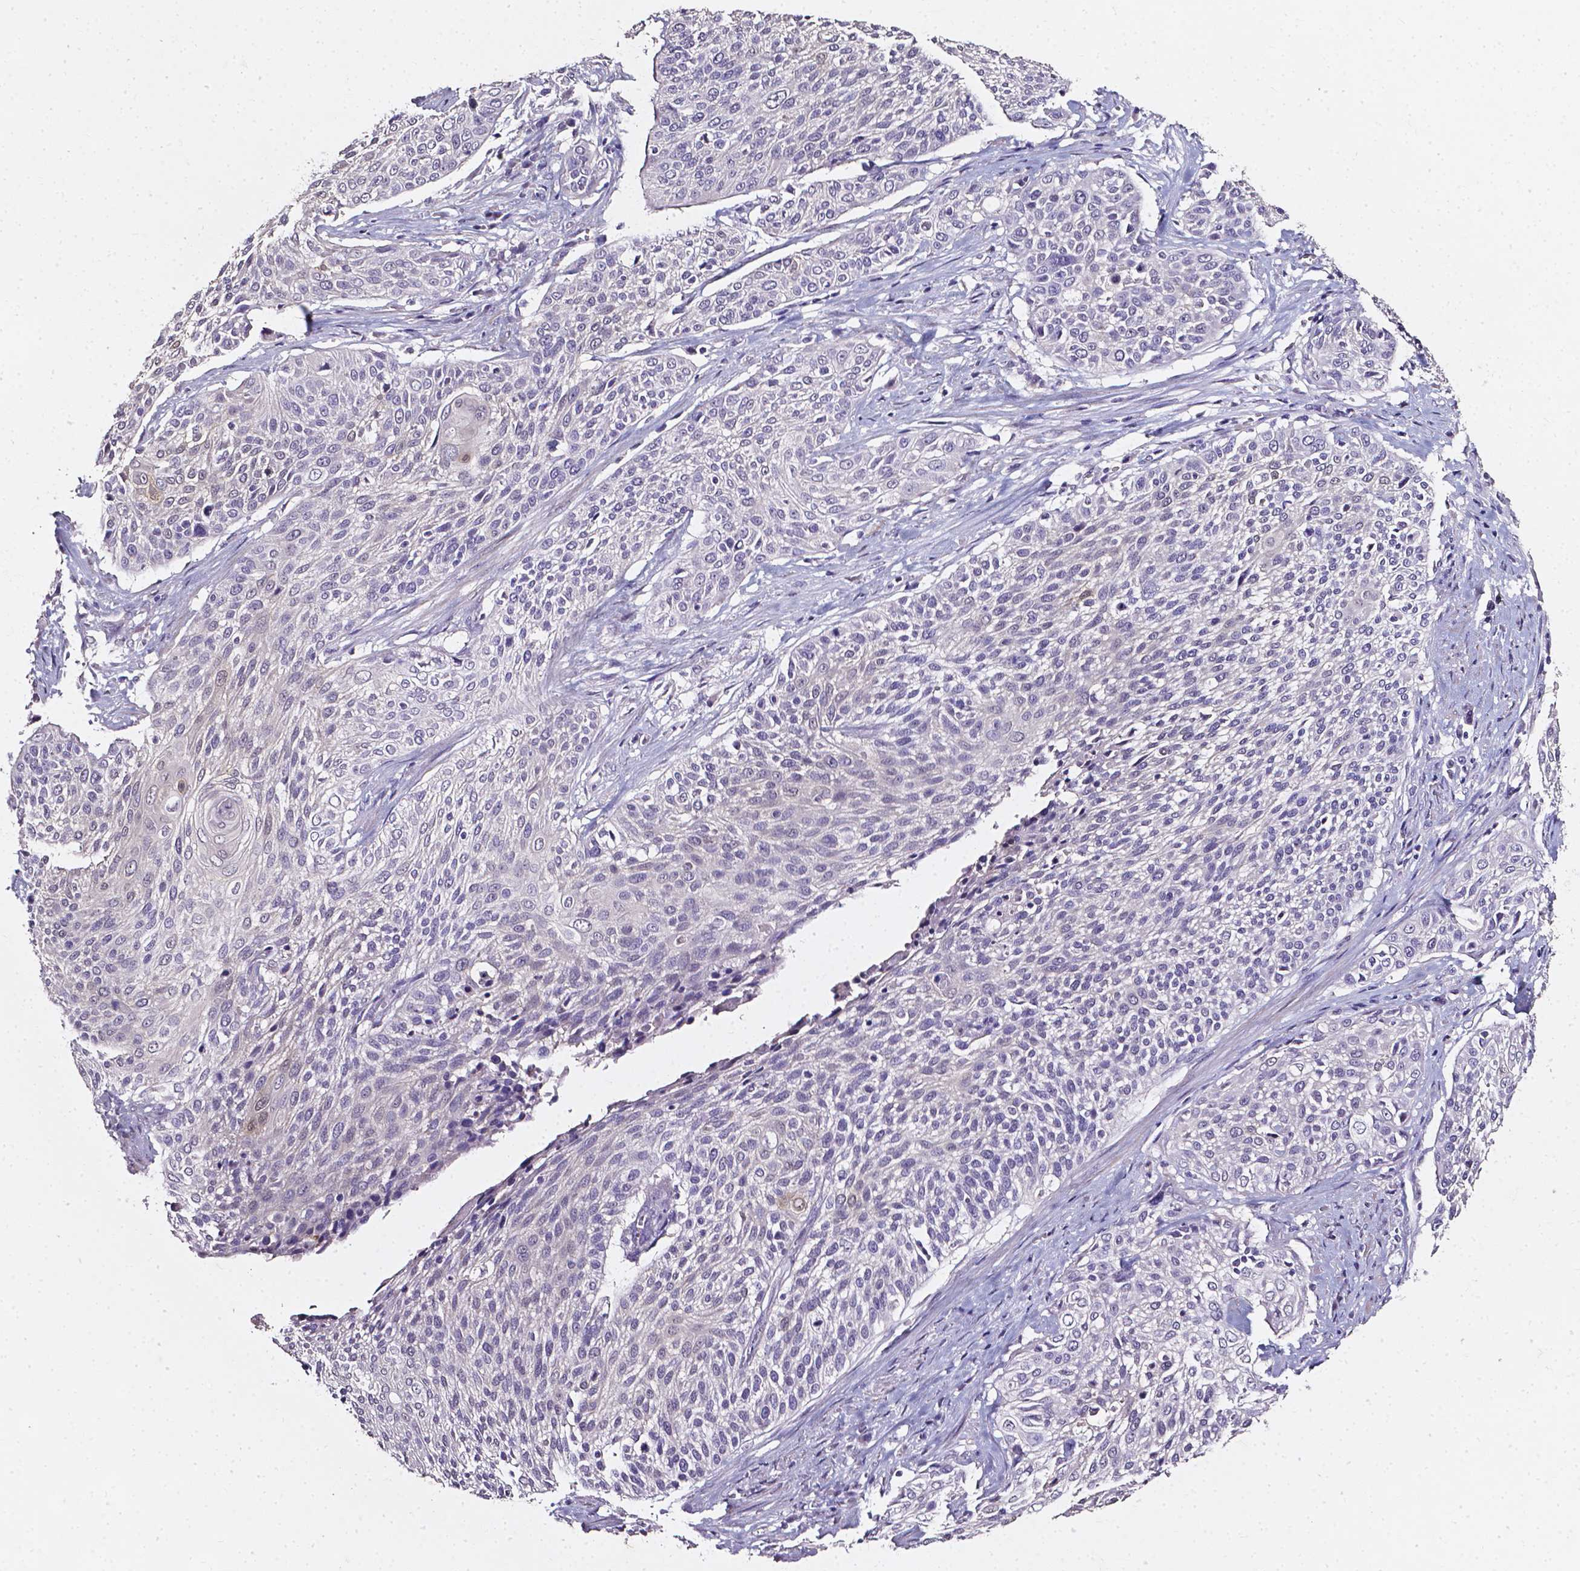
{"staining": {"intensity": "negative", "quantity": "none", "location": "none"}, "tissue": "cervical cancer", "cell_type": "Tumor cells", "image_type": "cancer", "snomed": [{"axis": "morphology", "description": "Squamous cell carcinoma, NOS"}, {"axis": "topography", "description": "Cervix"}], "caption": "Tumor cells show no significant expression in cervical squamous cell carcinoma.", "gene": "AKR1B10", "patient": {"sex": "female", "age": 31}}